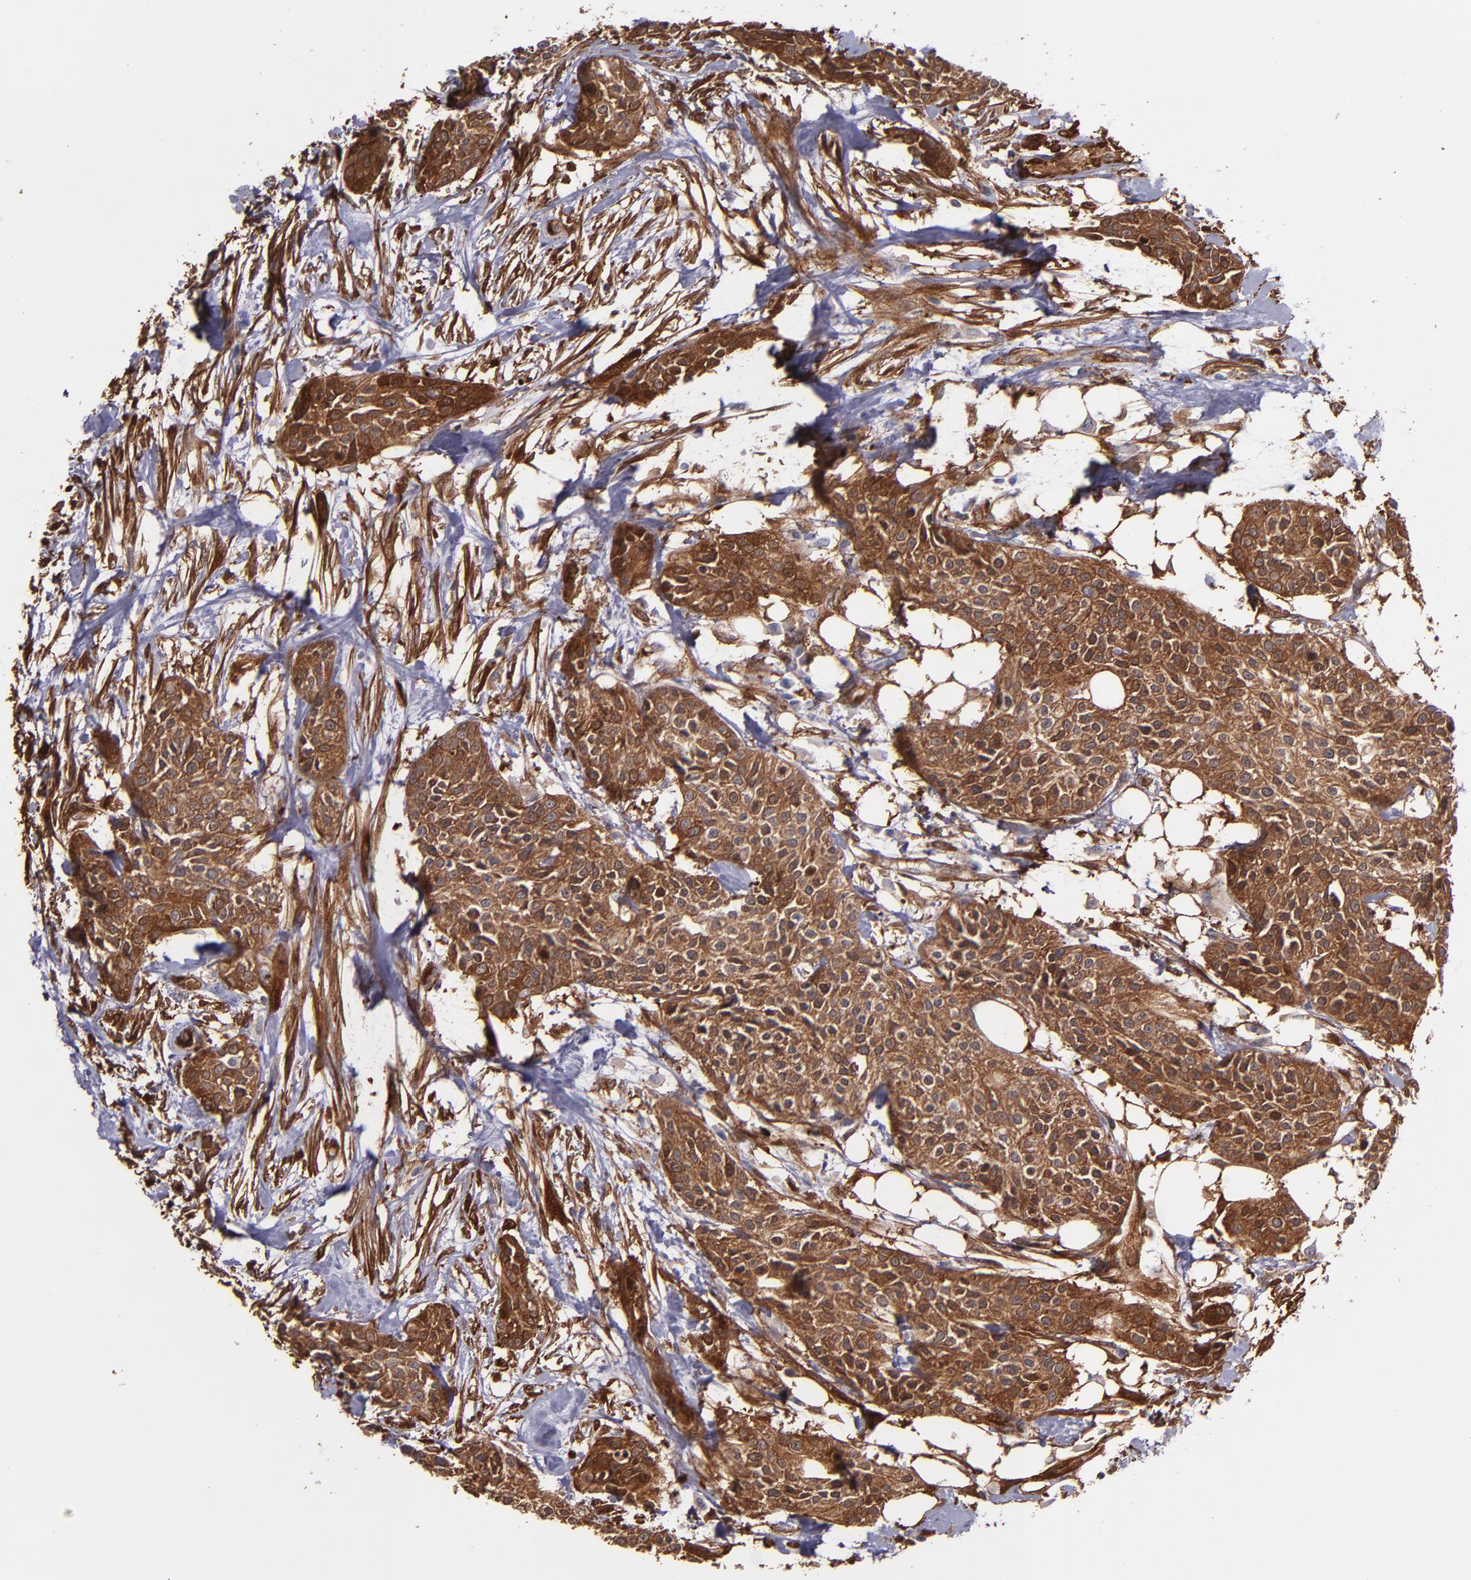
{"staining": {"intensity": "strong", "quantity": ">75%", "location": "cytoplasmic/membranous"}, "tissue": "urothelial cancer", "cell_type": "Tumor cells", "image_type": "cancer", "snomed": [{"axis": "morphology", "description": "Urothelial carcinoma, High grade"}, {"axis": "topography", "description": "Urinary bladder"}], "caption": "Immunohistochemical staining of urothelial cancer demonstrates high levels of strong cytoplasmic/membranous staining in about >75% of tumor cells.", "gene": "VCL", "patient": {"sex": "male", "age": 56}}